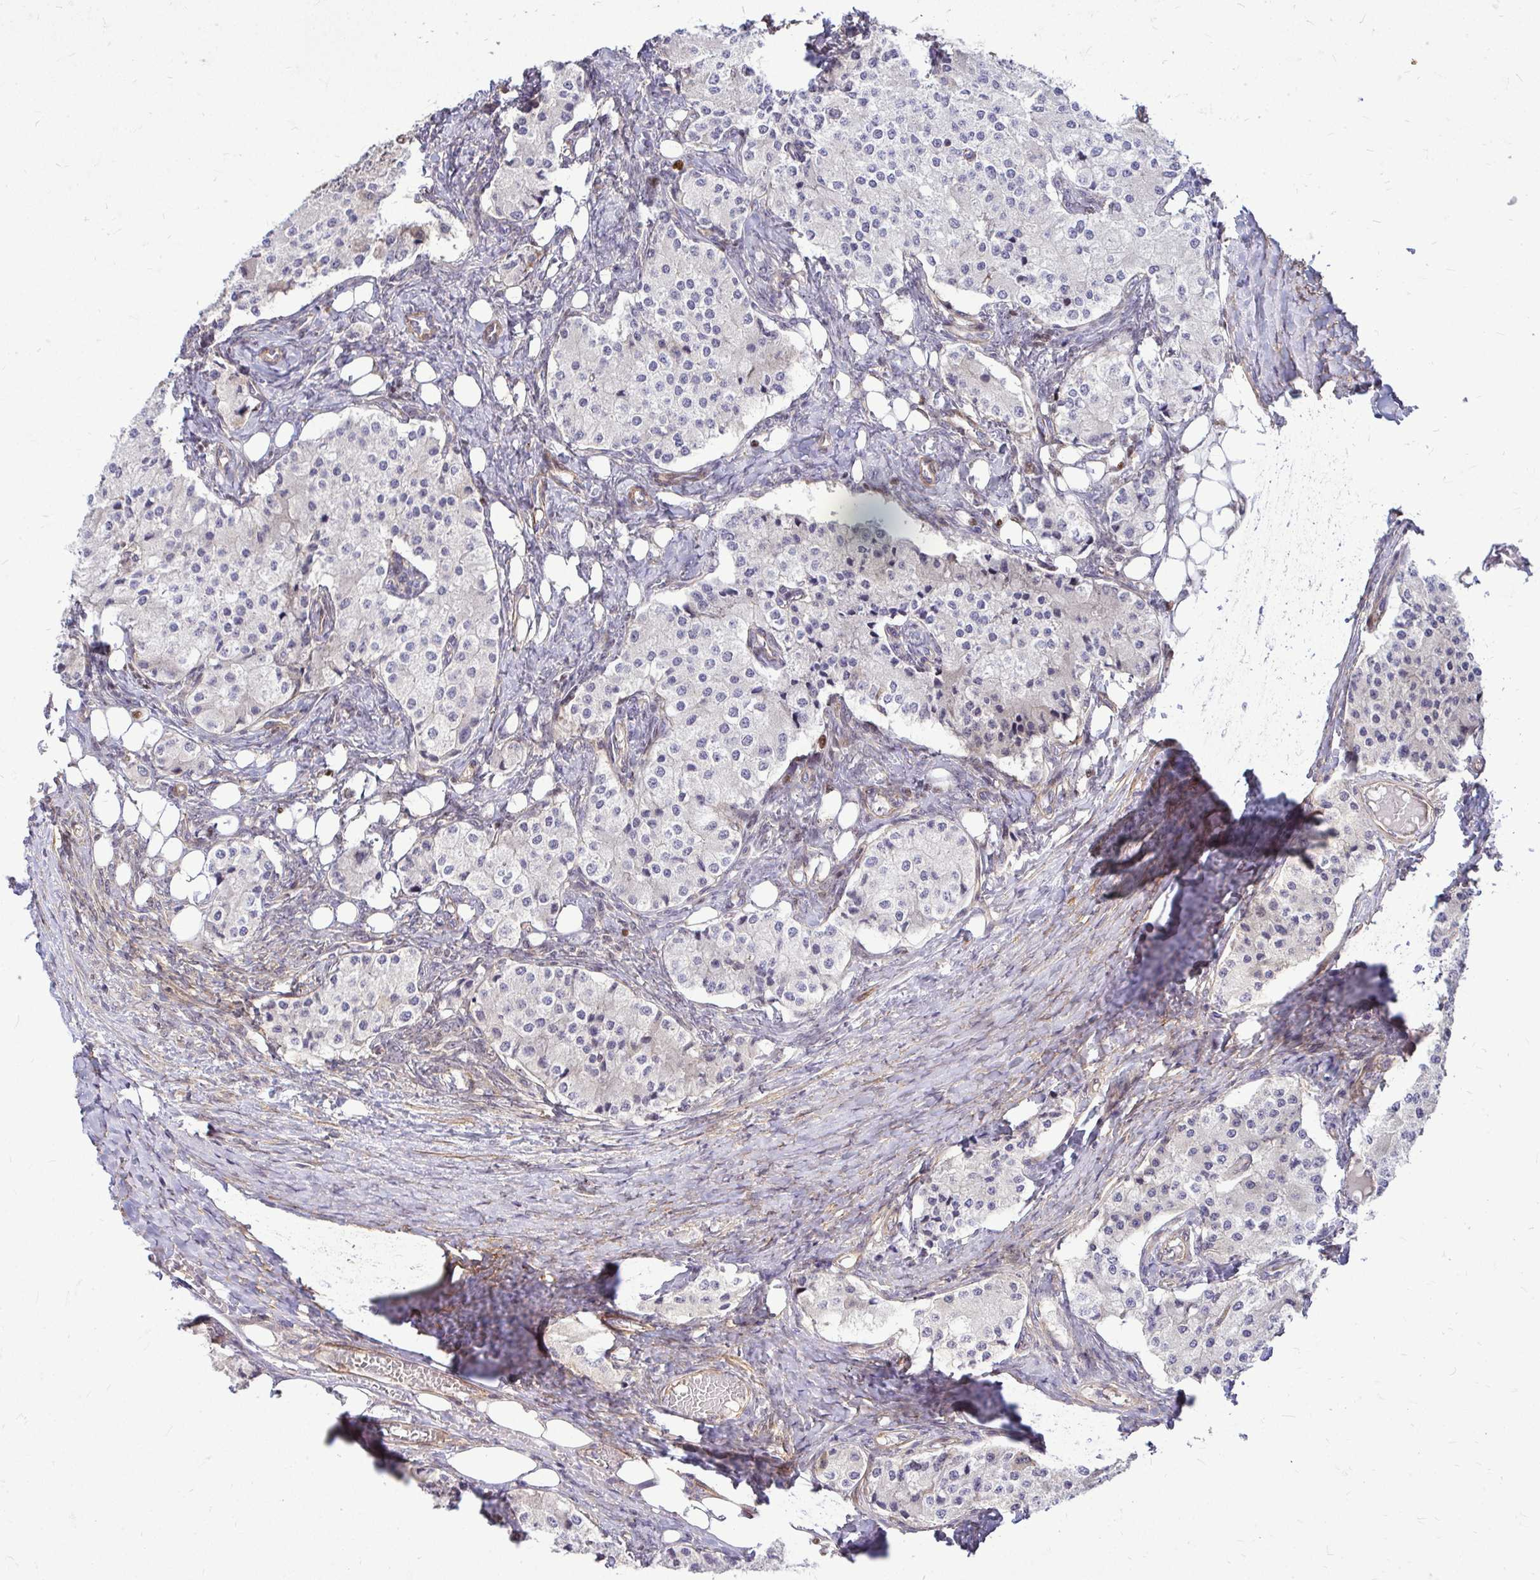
{"staining": {"intensity": "negative", "quantity": "none", "location": "none"}, "tissue": "carcinoid", "cell_type": "Tumor cells", "image_type": "cancer", "snomed": [{"axis": "morphology", "description": "Carcinoid, malignant, NOS"}, {"axis": "topography", "description": "Colon"}], "caption": "Carcinoid stained for a protein using IHC exhibits no staining tumor cells.", "gene": "TRIP6", "patient": {"sex": "female", "age": 52}}